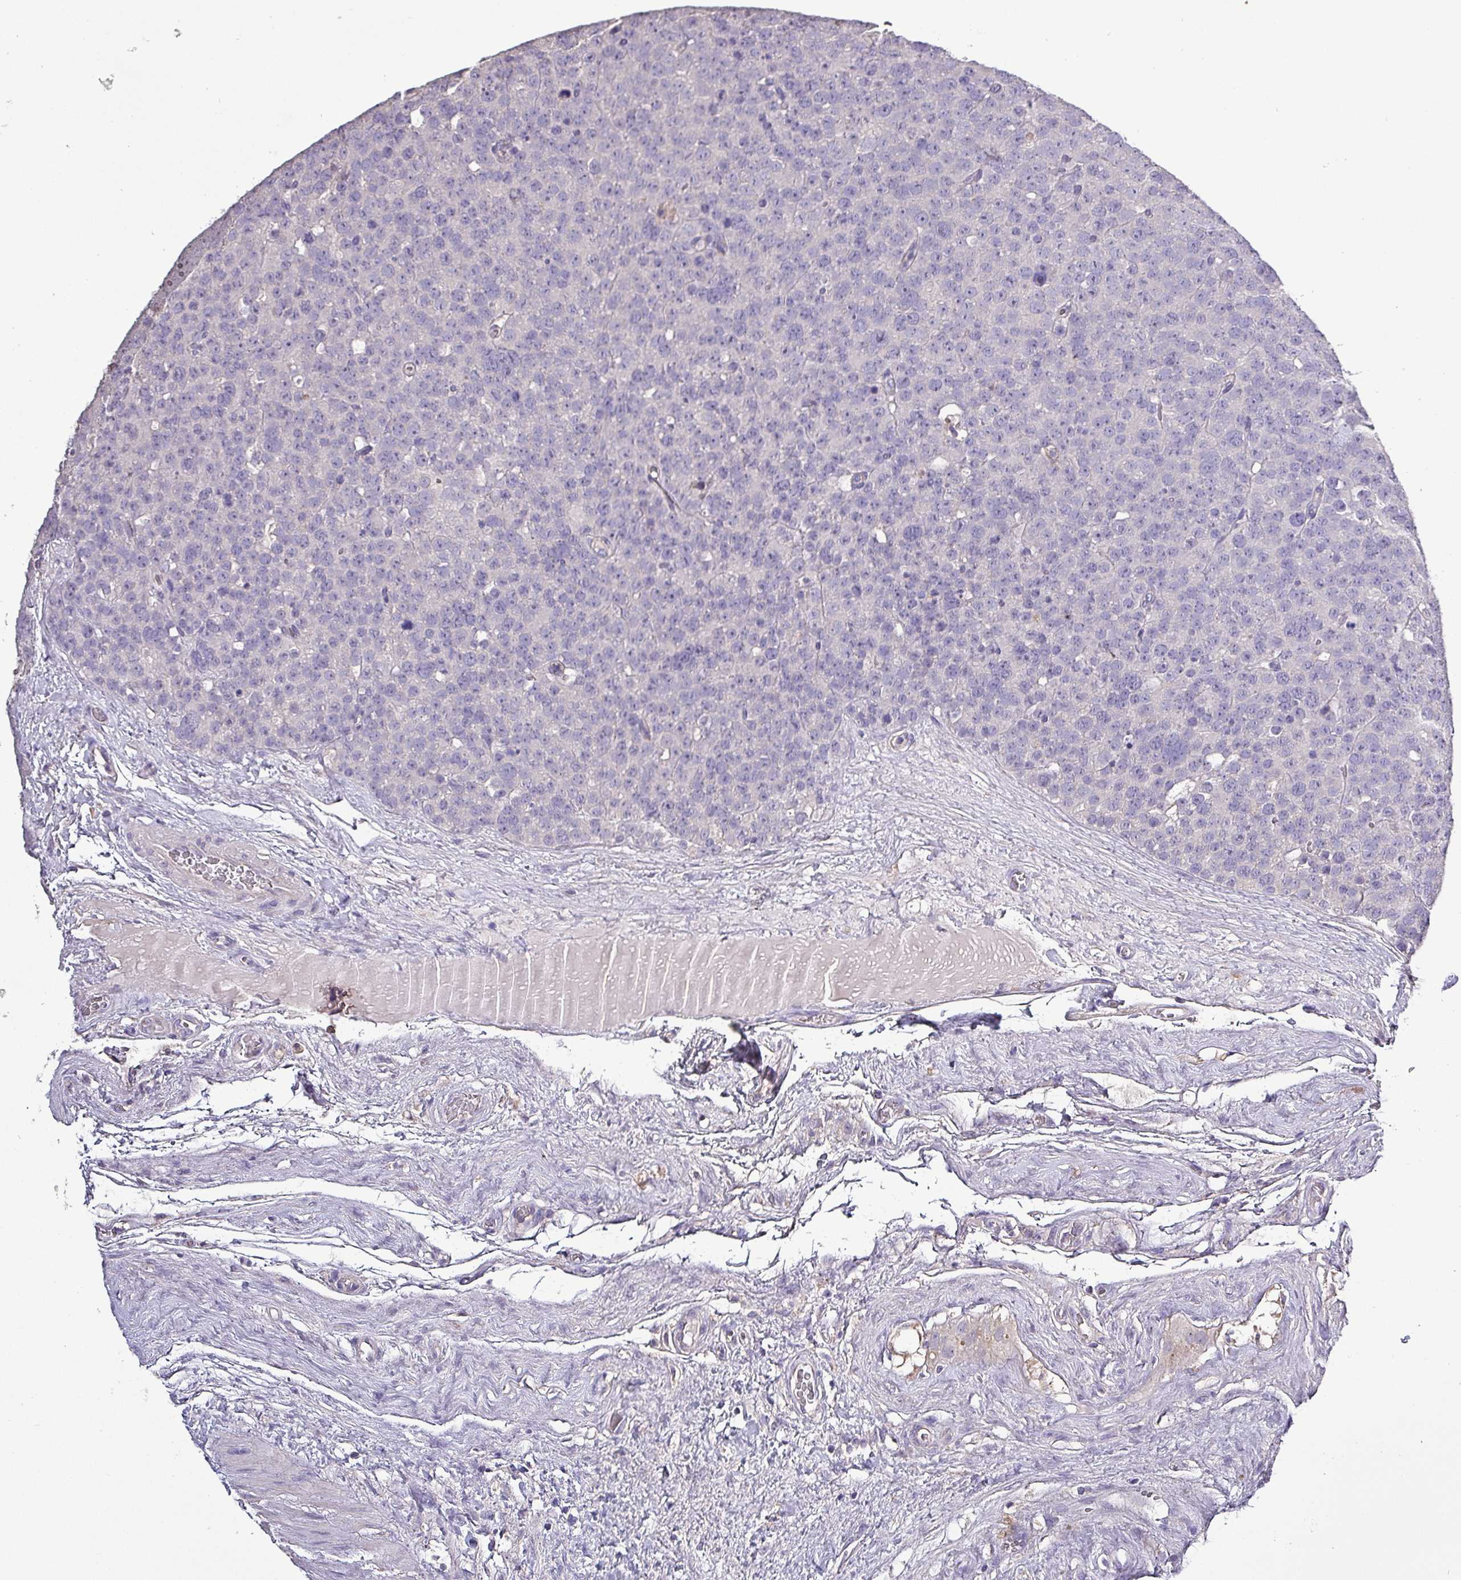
{"staining": {"intensity": "negative", "quantity": "none", "location": "none"}, "tissue": "testis cancer", "cell_type": "Tumor cells", "image_type": "cancer", "snomed": [{"axis": "morphology", "description": "Seminoma, NOS"}, {"axis": "topography", "description": "Testis"}], "caption": "The immunohistochemistry (IHC) photomicrograph has no significant positivity in tumor cells of testis cancer (seminoma) tissue.", "gene": "HTRA4", "patient": {"sex": "male", "age": 71}}